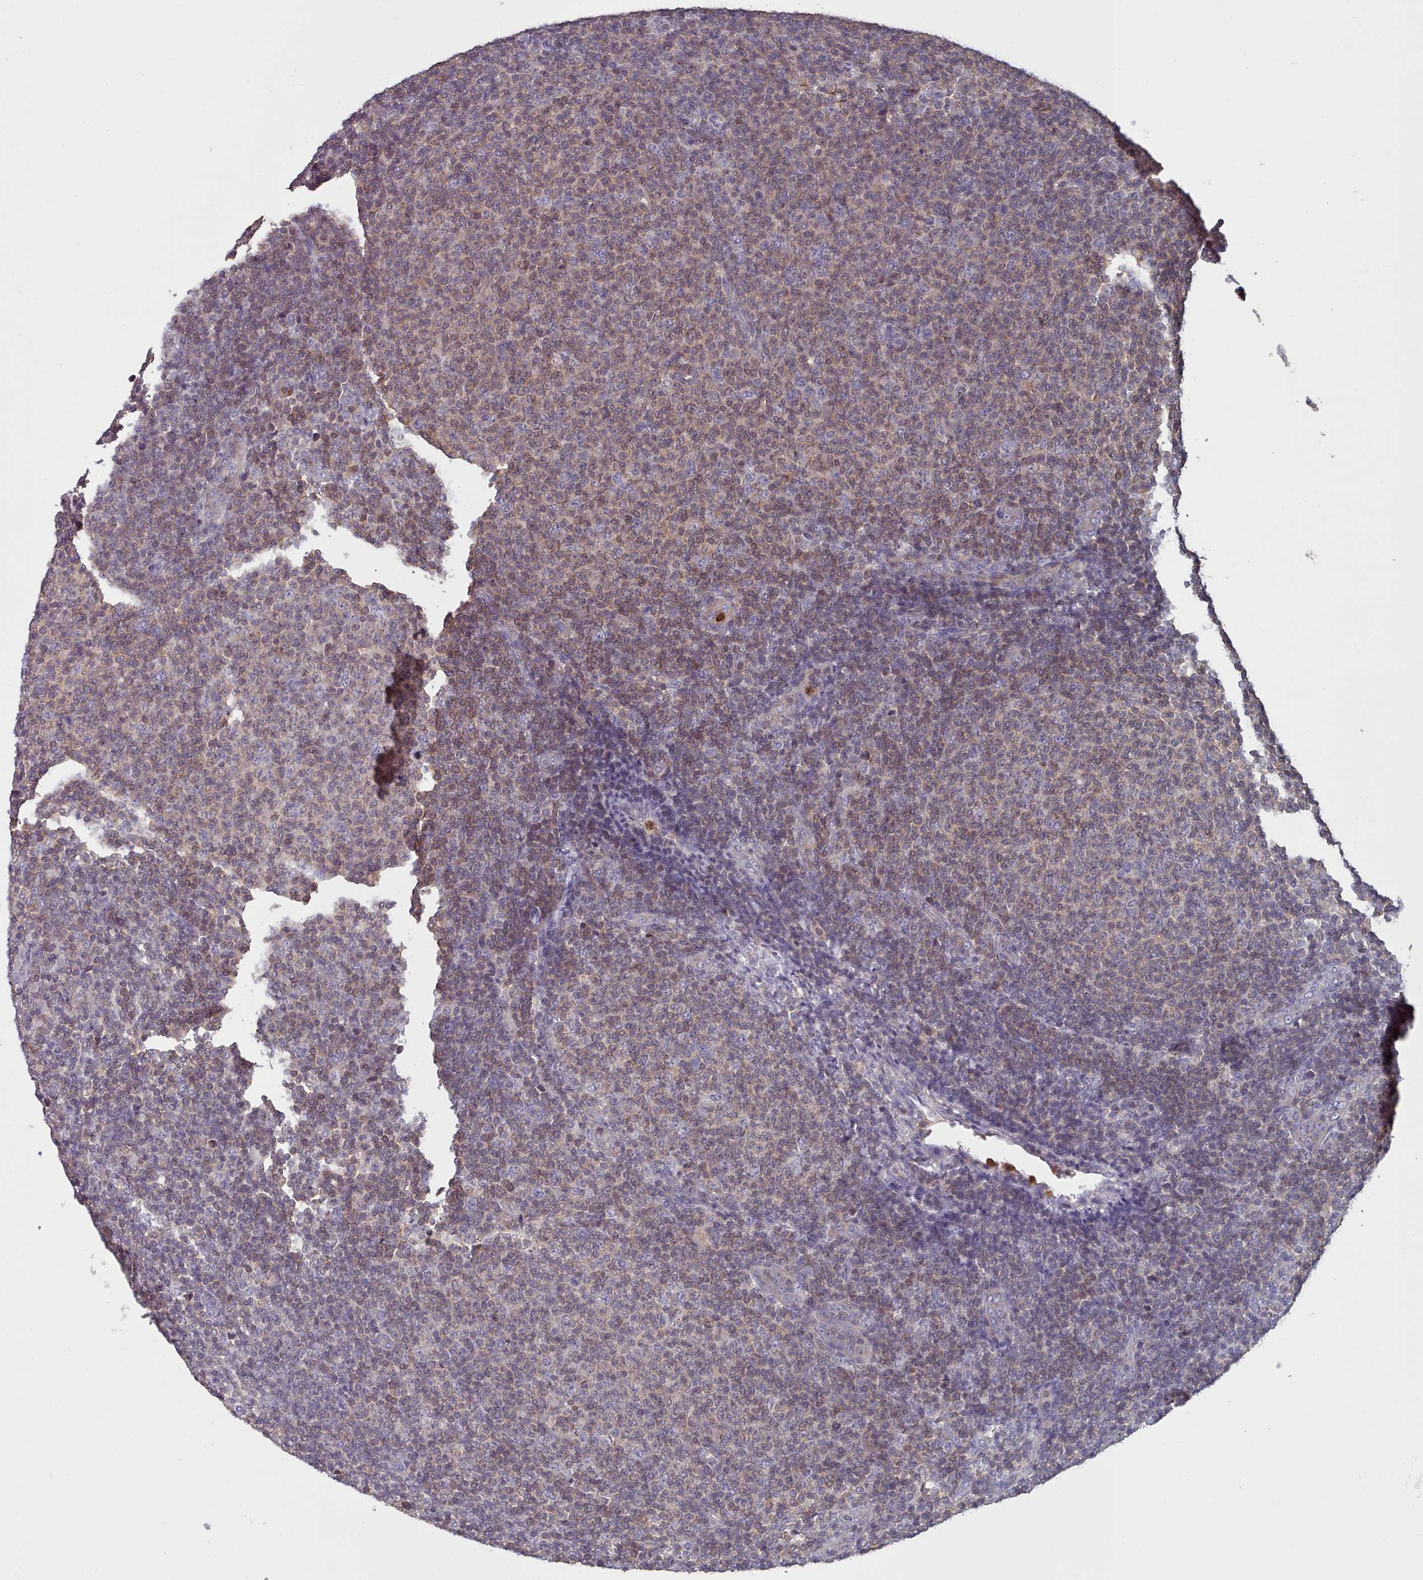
{"staining": {"intensity": "weak", "quantity": "25%-75%", "location": "cytoplasmic/membranous,nuclear"}, "tissue": "lymphoma", "cell_type": "Tumor cells", "image_type": "cancer", "snomed": [{"axis": "morphology", "description": "Malignant lymphoma, non-Hodgkin's type, Low grade"}, {"axis": "topography", "description": "Lymph node"}], "caption": "Approximately 25%-75% of tumor cells in lymphoma exhibit weak cytoplasmic/membranous and nuclear protein positivity as visualized by brown immunohistochemical staining.", "gene": "RAC2", "patient": {"sex": "male", "age": 66}}